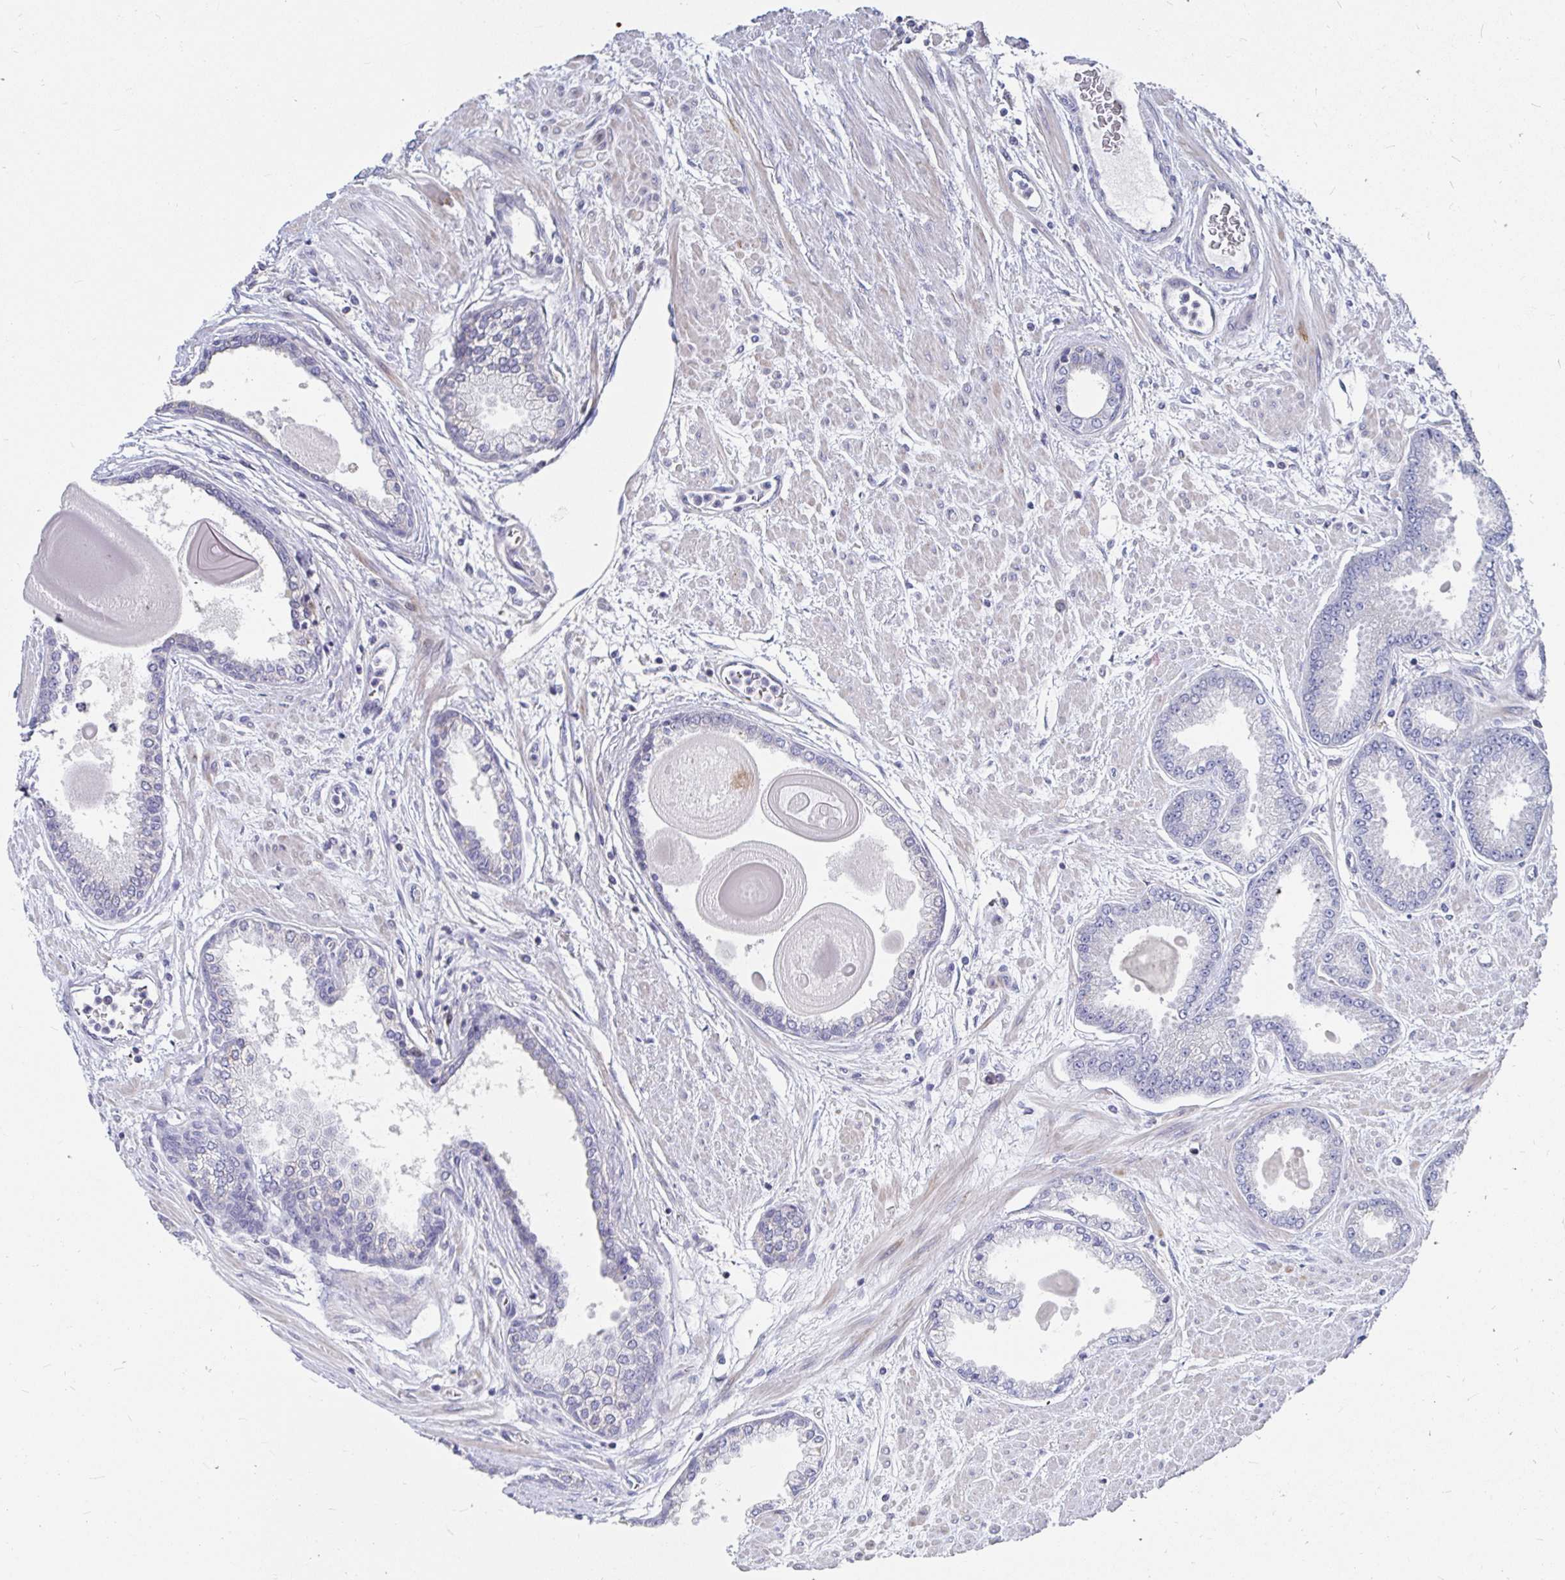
{"staining": {"intensity": "negative", "quantity": "none", "location": "none"}, "tissue": "prostate cancer", "cell_type": "Tumor cells", "image_type": "cancer", "snomed": [{"axis": "morphology", "description": "Adenocarcinoma, Low grade"}, {"axis": "topography", "description": "Prostate"}], "caption": "Immunohistochemistry (IHC) micrograph of human adenocarcinoma (low-grade) (prostate) stained for a protein (brown), which reveals no staining in tumor cells.", "gene": "KCTD19", "patient": {"sex": "male", "age": 67}}